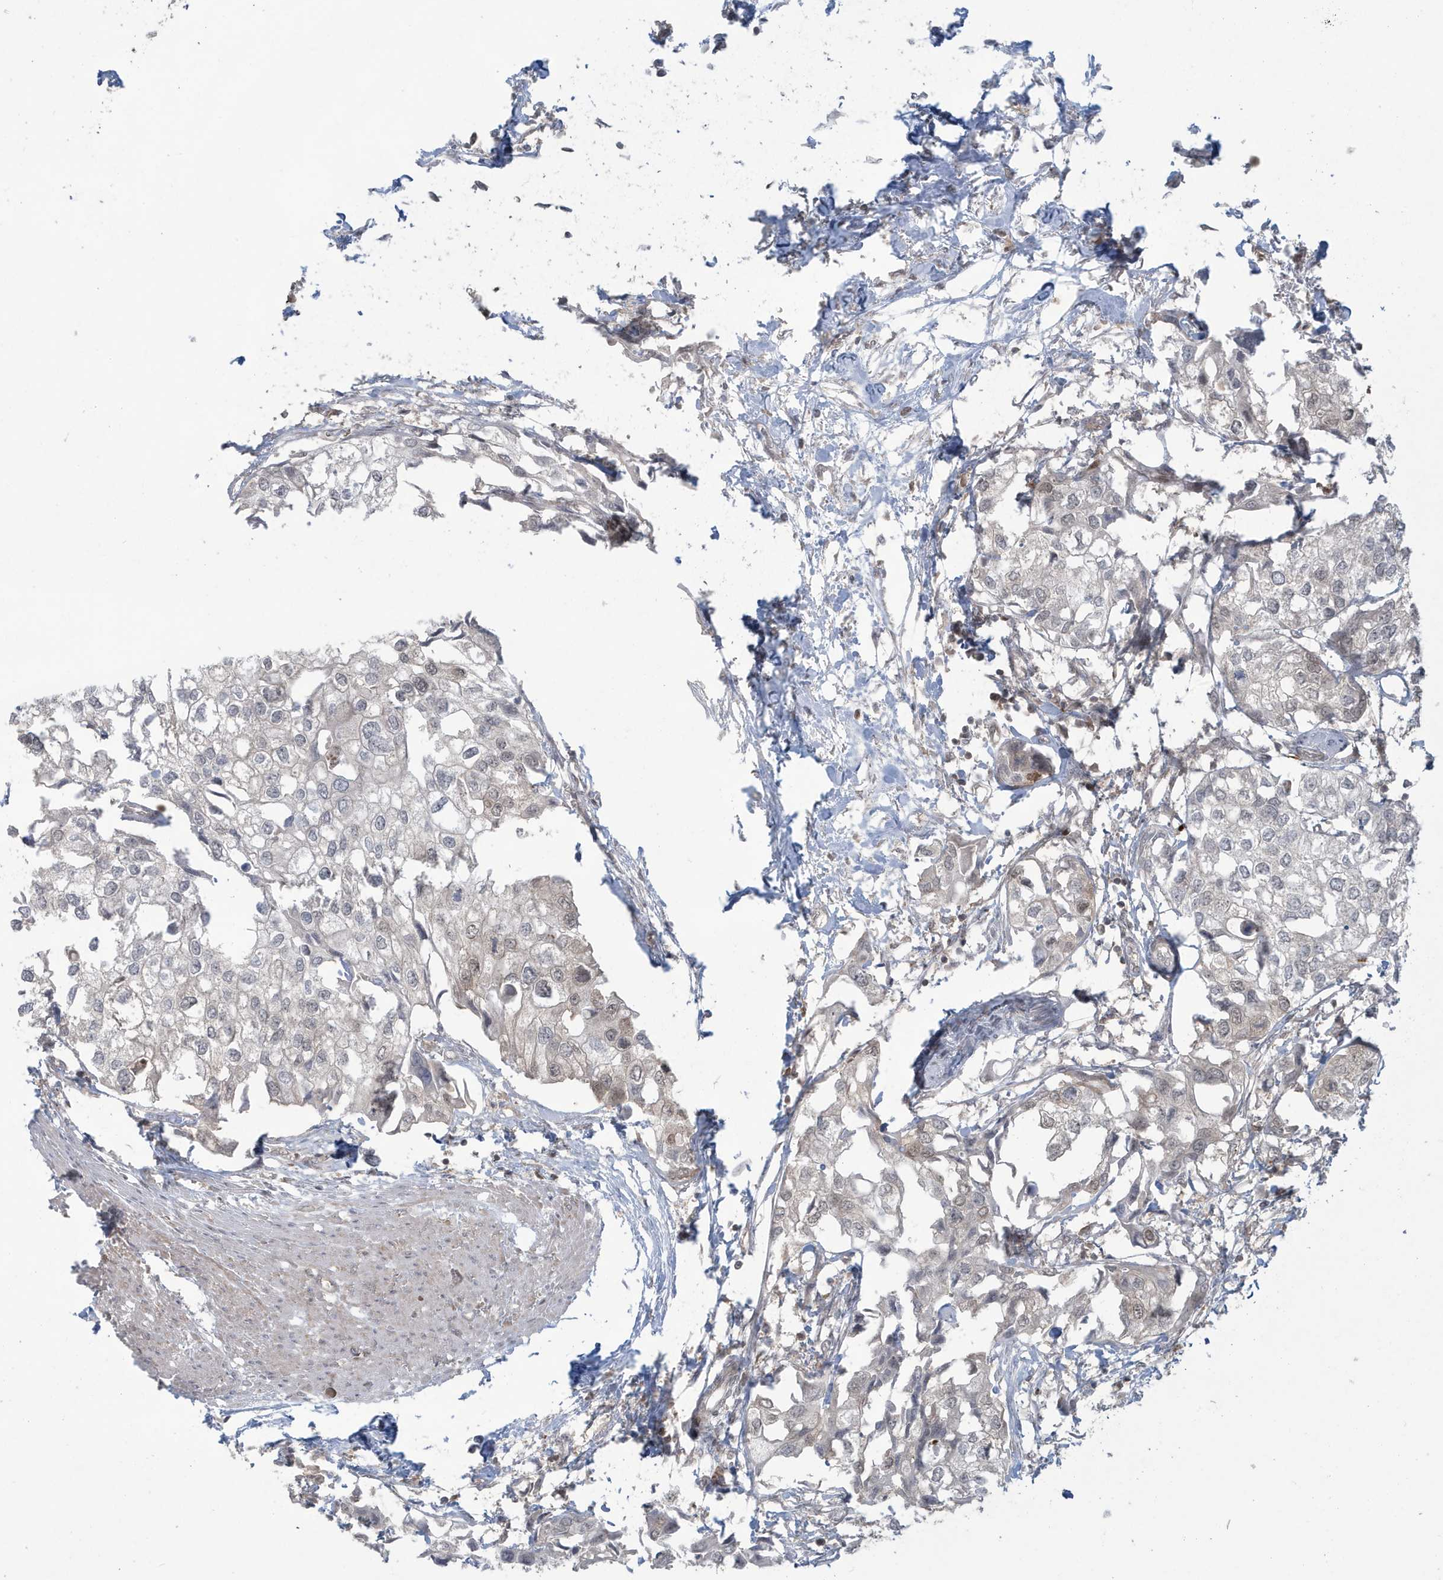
{"staining": {"intensity": "negative", "quantity": "none", "location": "none"}, "tissue": "urothelial cancer", "cell_type": "Tumor cells", "image_type": "cancer", "snomed": [{"axis": "morphology", "description": "Urothelial carcinoma, High grade"}, {"axis": "topography", "description": "Urinary bladder"}], "caption": "Immunohistochemistry (IHC) of urothelial cancer demonstrates no expression in tumor cells.", "gene": "C1orf52", "patient": {"sex": "male", "age": 64}}